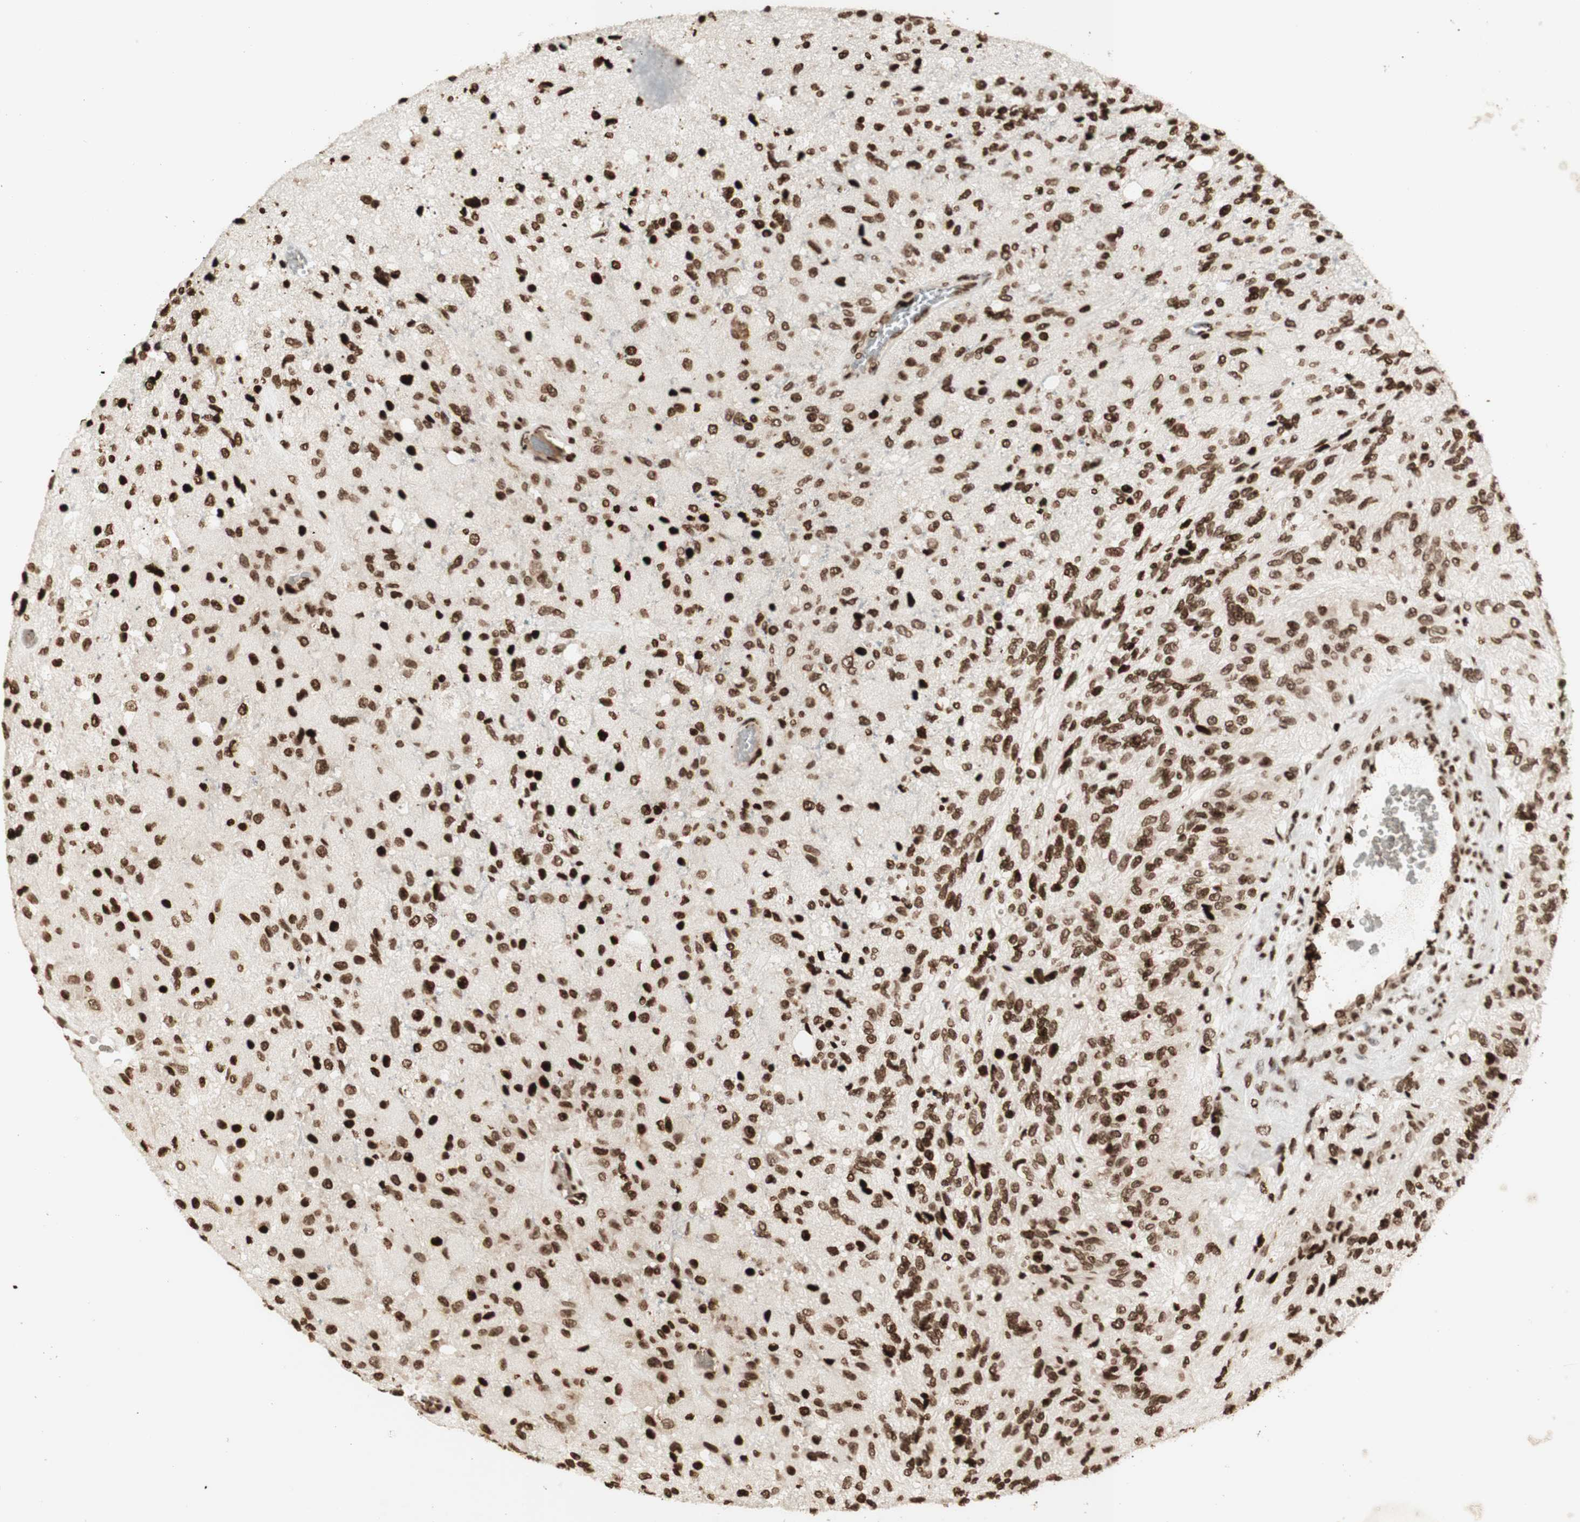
{"staining": {"intensity": "strong", "quantity": ">75%", "location": "nuclear"}, "tissue": "glioma", "cell_type": "Tumor cells", "image_type": "cancer", "snomed": [{"axis": "morphology", "description": "Normal tissue, NOS"}, {"axis": "morphology", "description": "Glioma, malignant, High grade"}, {"axis": "topography", "description": "Cerebral cortex"}], "caption": "Protein staining of glioma tissue exhibits strong nuclear staining in approximately >75% of tumor cells. The staining was performed using DAB (3,3'-diaminobenzidine), with brown indicating positive protein expression. Nuclei are stained blue with hematoxylin.", "gene": "NCAPD2", "patient": {"sex": "male", "age": 77}}